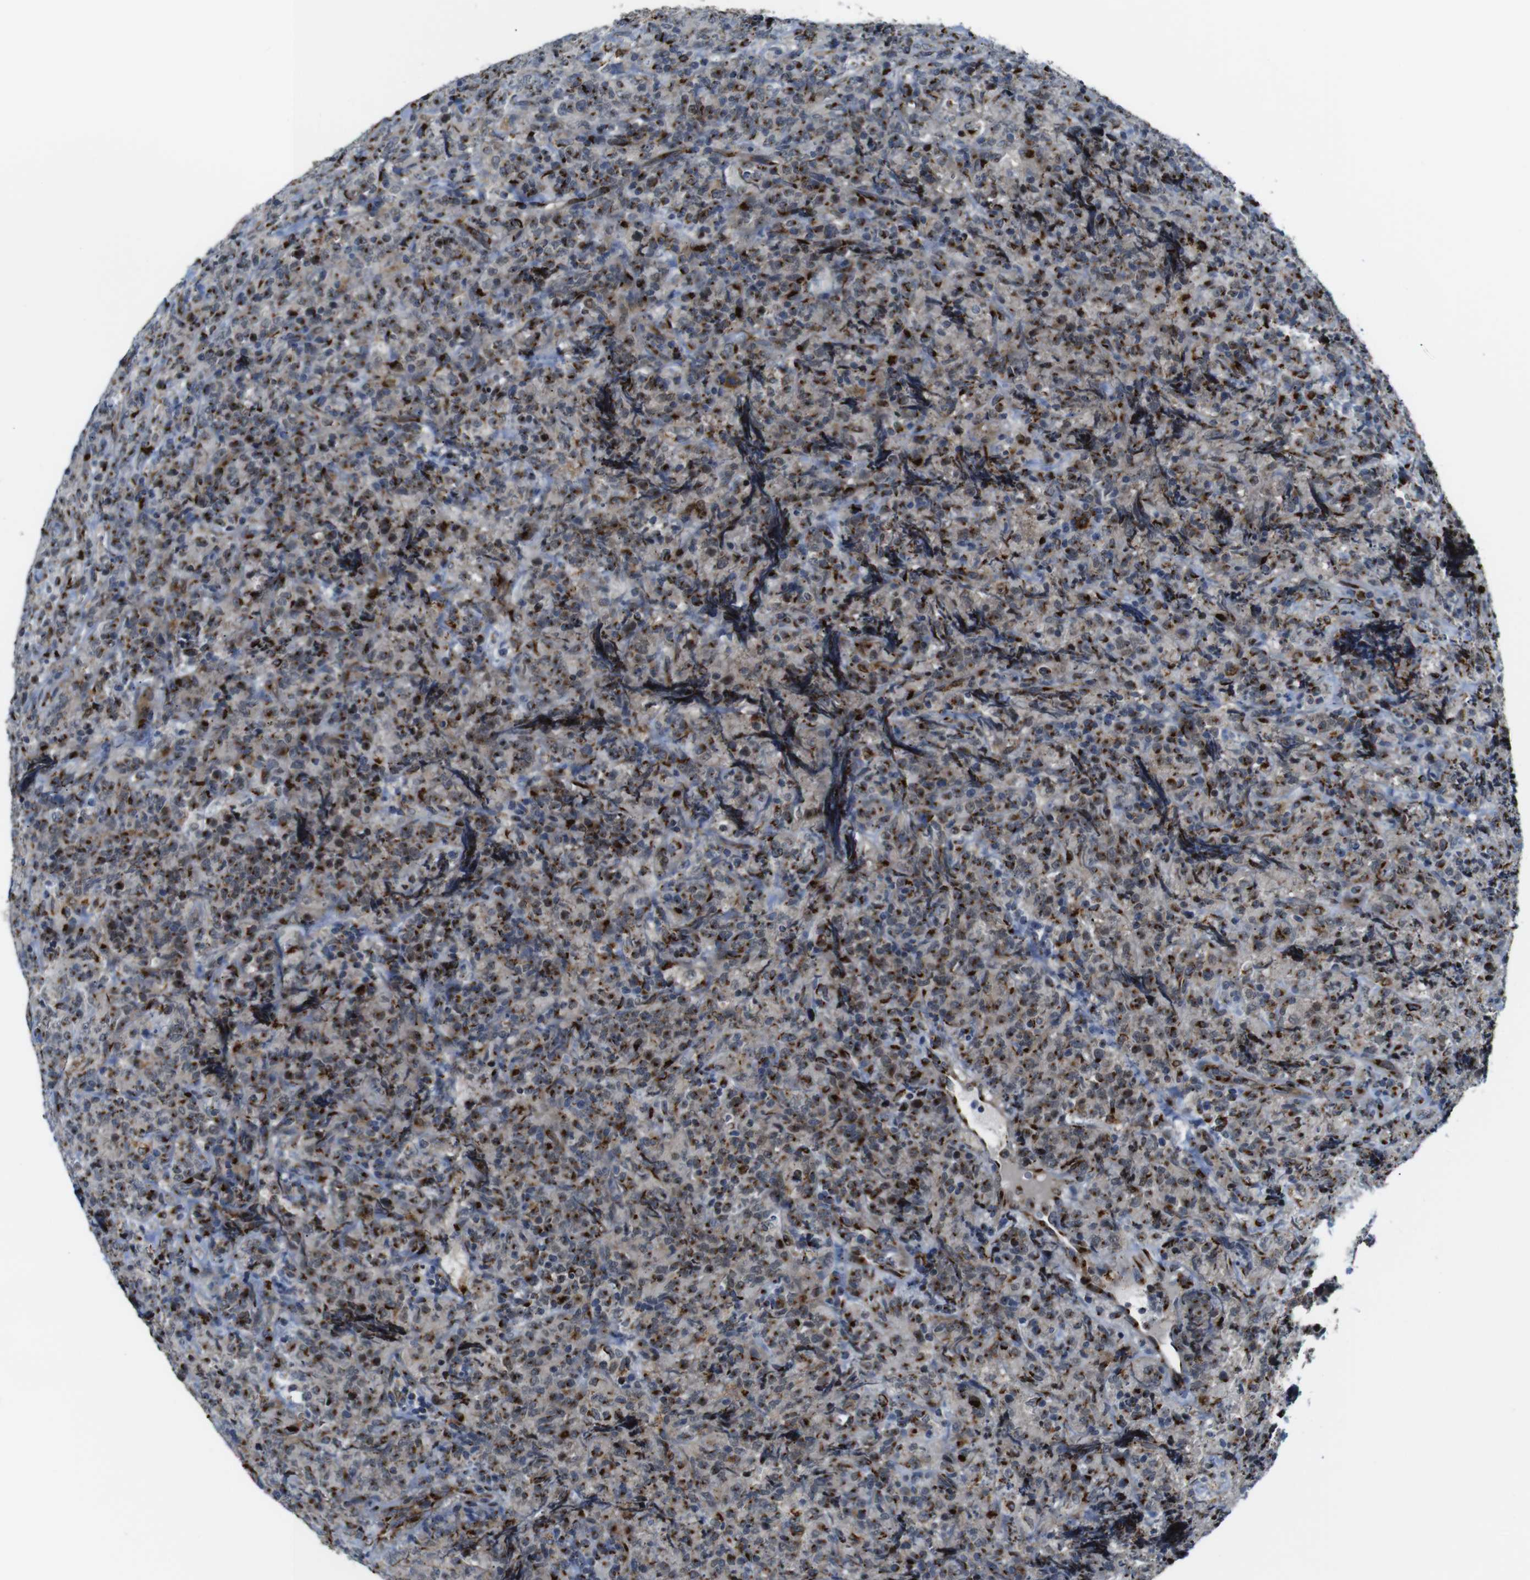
{"staining": {"intensity": "strong", "quantity": ">75%", "location": "cytoplasmic/membranous"}, "tissue": "lymphoma", "cell_type": "Tumor cells", "image_type": "cancer", "snomed": [{"axis": "morphology", "description": "Malignant lymphoma, non-Hodgkin's type, High grade"}, {"axis": "topography", "description": "Tonsil"}], "caption": "Malignant lymphoma, non-Hodgkin's type (high-grade) tissue exhibits strong cytoplasmic/membranous positivity in approximately >75% of tumor cells", "gene": "TGOLN2", "patient": {"sex": "female", "age": 36}}